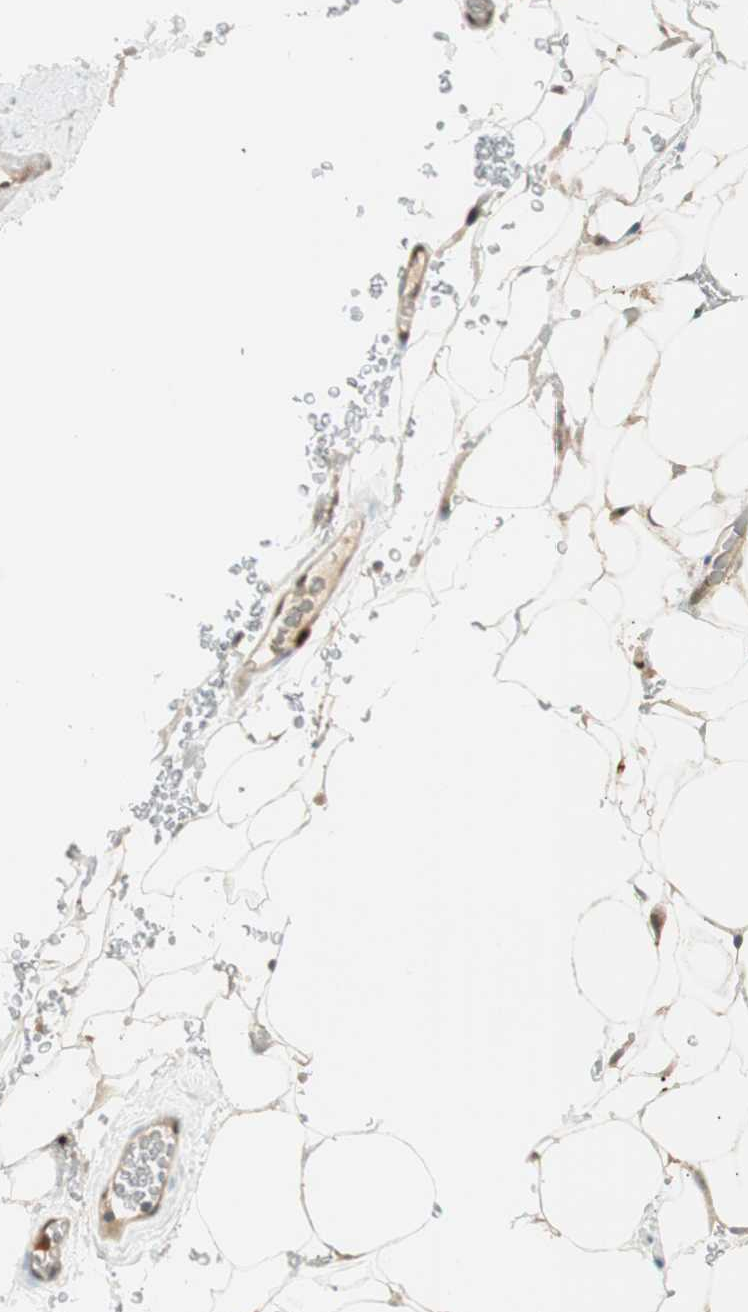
{"staining": {"intensity": "moderate", "quantity": "25%-75%", "location": "cytoplasmic/membranous,nuclear"}, "tissue": "adipose tissue", "cell_type": "Adipocytes", "image_type": "normal", "snomed": [{"axis": "morphology", "description": "Normal tissue, NOS"}, {"axis": "topography", "description": "Peripheral nerve tissue"}], "caption": "Adipose tissue stained for a protein displays moderate cytoplasmic/membranous,nuclear positivity in adipocytes. The staining was performed using DAB, with brown indicating positive protein expression. Nuclei are stained blue with hematoxylin.", "gene": "LTA4H", "patient": {"sex": "male", "age": 70}}